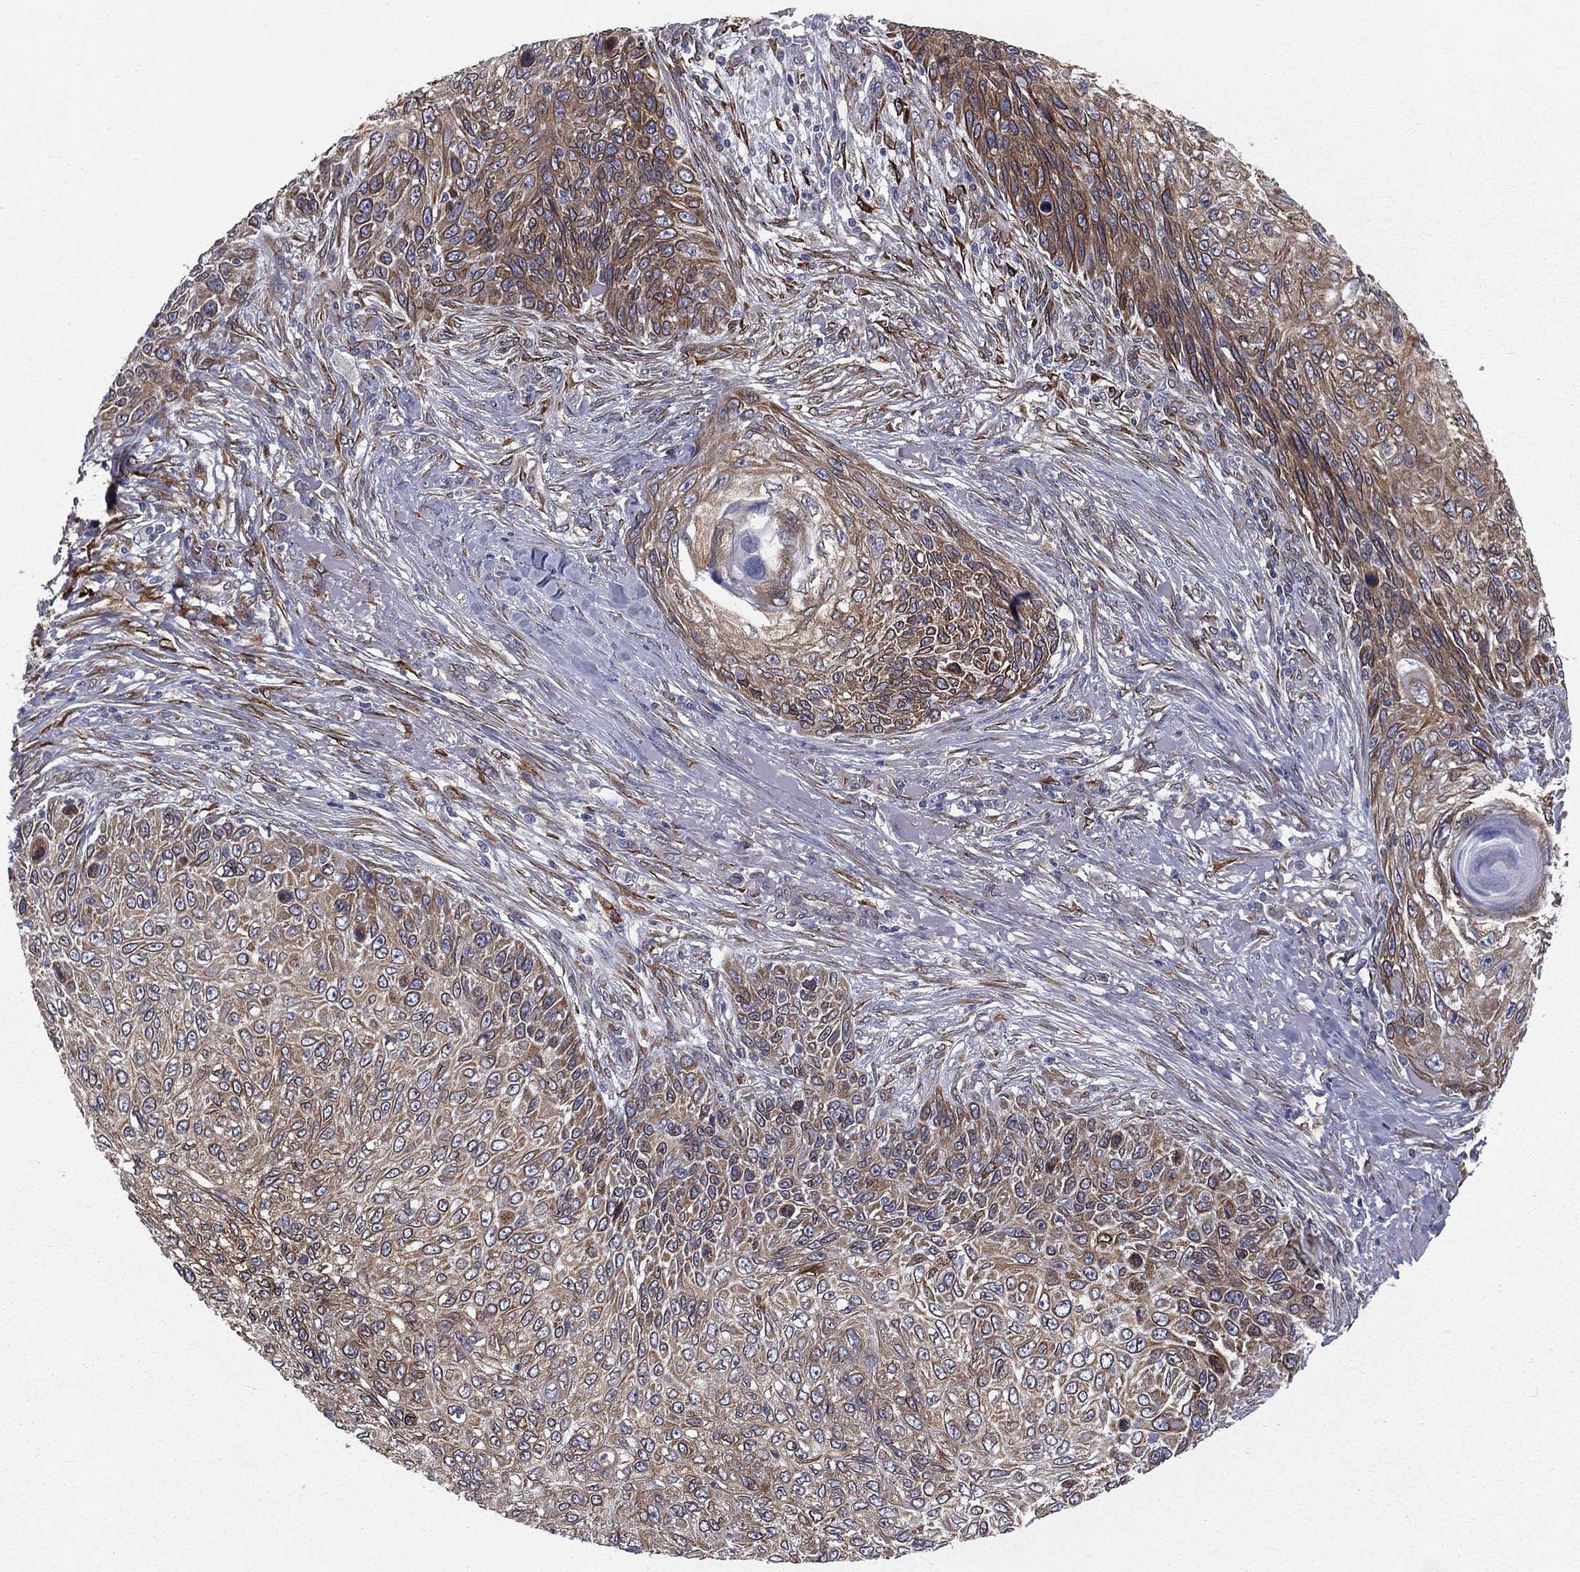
{"staining": {"intensity": "moderate", "quantity": "<25%", "location": "cytoplasmic/membranous"}, "tissue": "skin cancer", "cell_type": "Tumor cells", "image_type": "cancer", "snomed": [{"axis": "morphology", "description": "Squamous cell carcinoma, NOS"}, {"axis": "topography", "description": "Skin"}], "caption": "Skin cancer (squamous cell carcinoma) stained with DAB (3,3'-diaminobenzidine) IHC demonstrates low levels of moderate cytoplasmic/membranous positivity in approximately <25% of tumor cells.", "gene": "PGRMC1", "patient": {"sex": "male", "age": 92}}